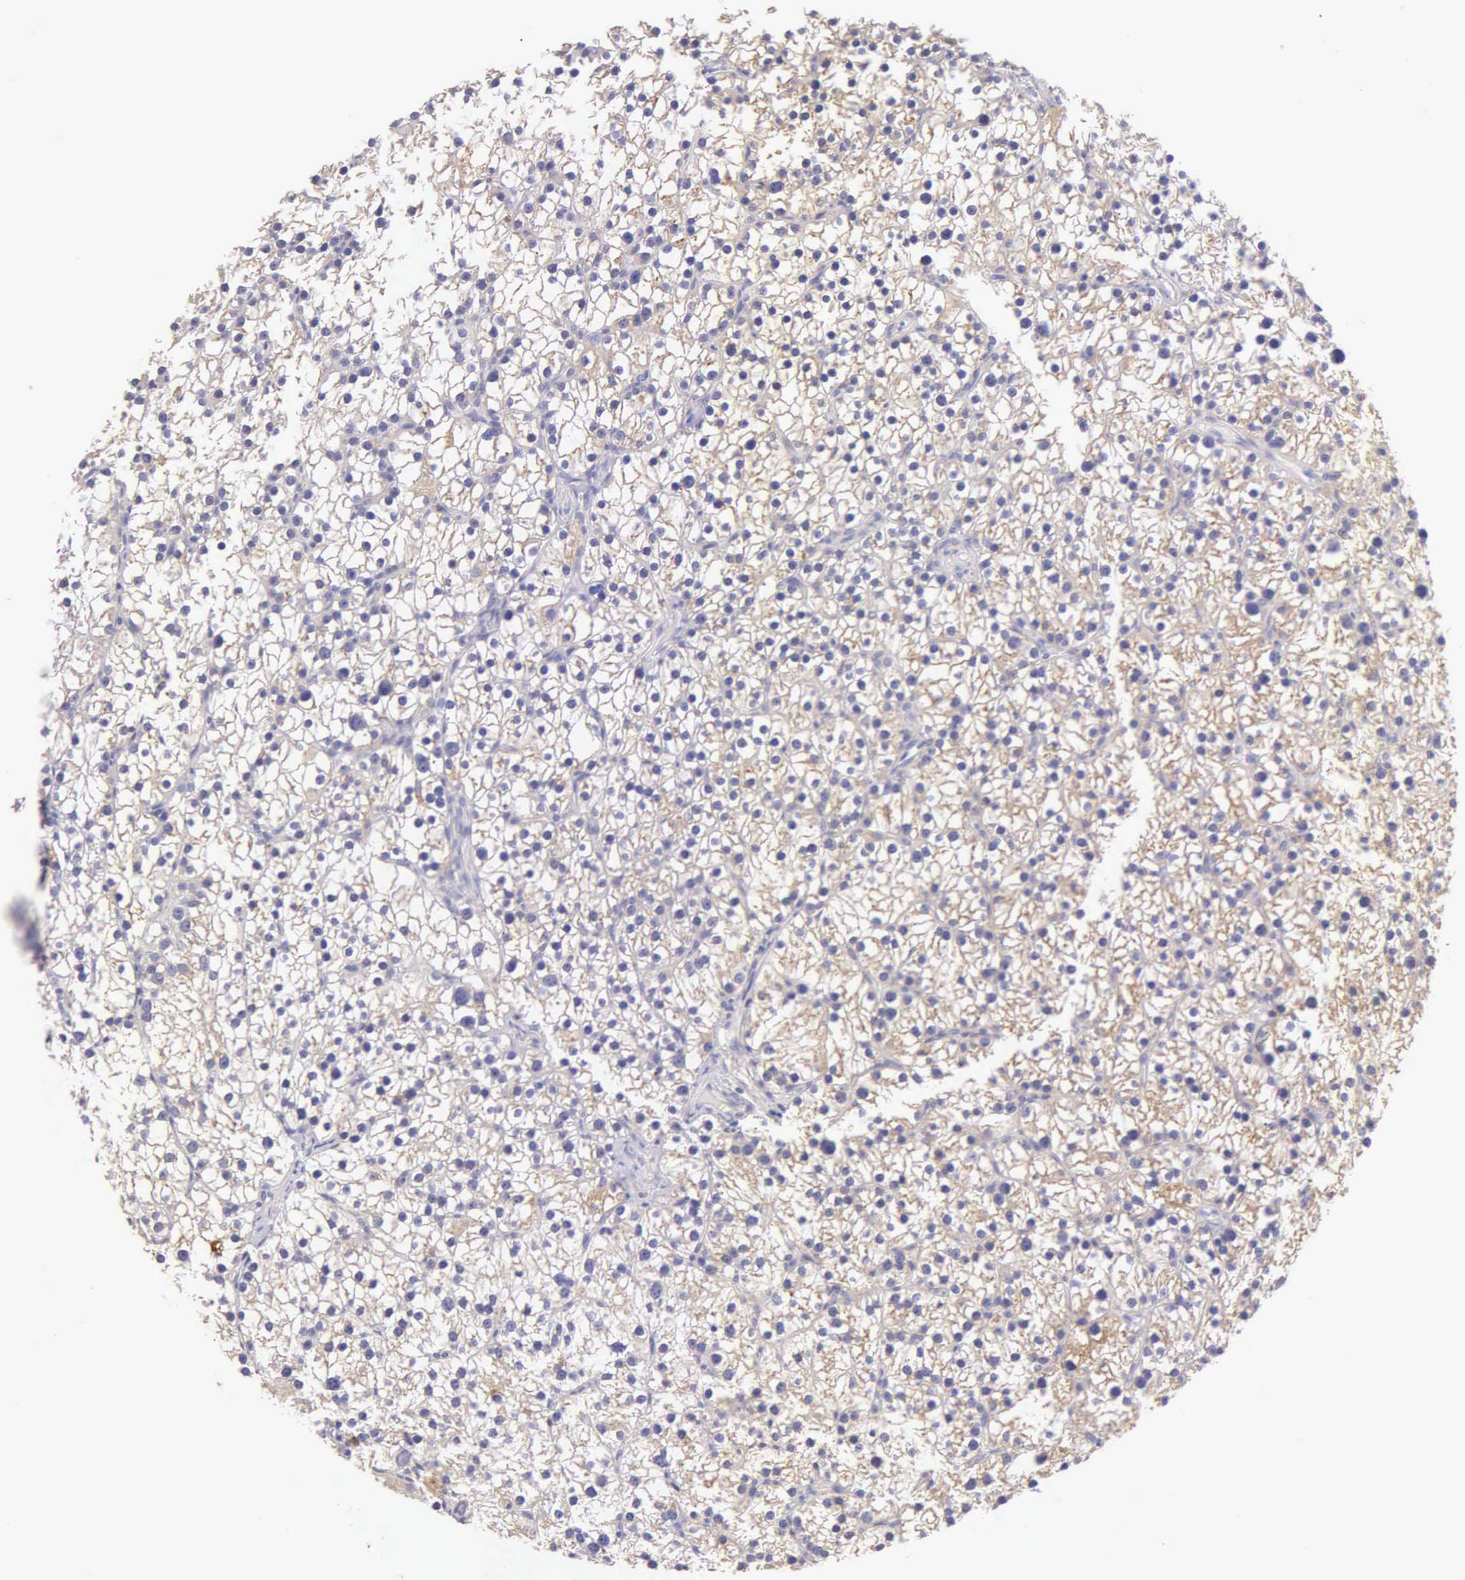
{"staining": {"intensity": "negative", "quantity": "none", "location": "none"}, "tissue": "parathyroid gland", "cell_type": "Glandular cells", "image_type": "normal", "snomed": [{"axis": "morphology", "description": "Normal tissue, NOS"}, {"axis": "topography", "description": "Parathyroid gland"}], "caption": "Immunohistochemistry micrograph of normal parathyroid gland: parathyroid gland stained with DAB shows no significant protein staining in glandular cells.", "gene": "ESR1", "patient": {"sex": "female", "age": 54}}